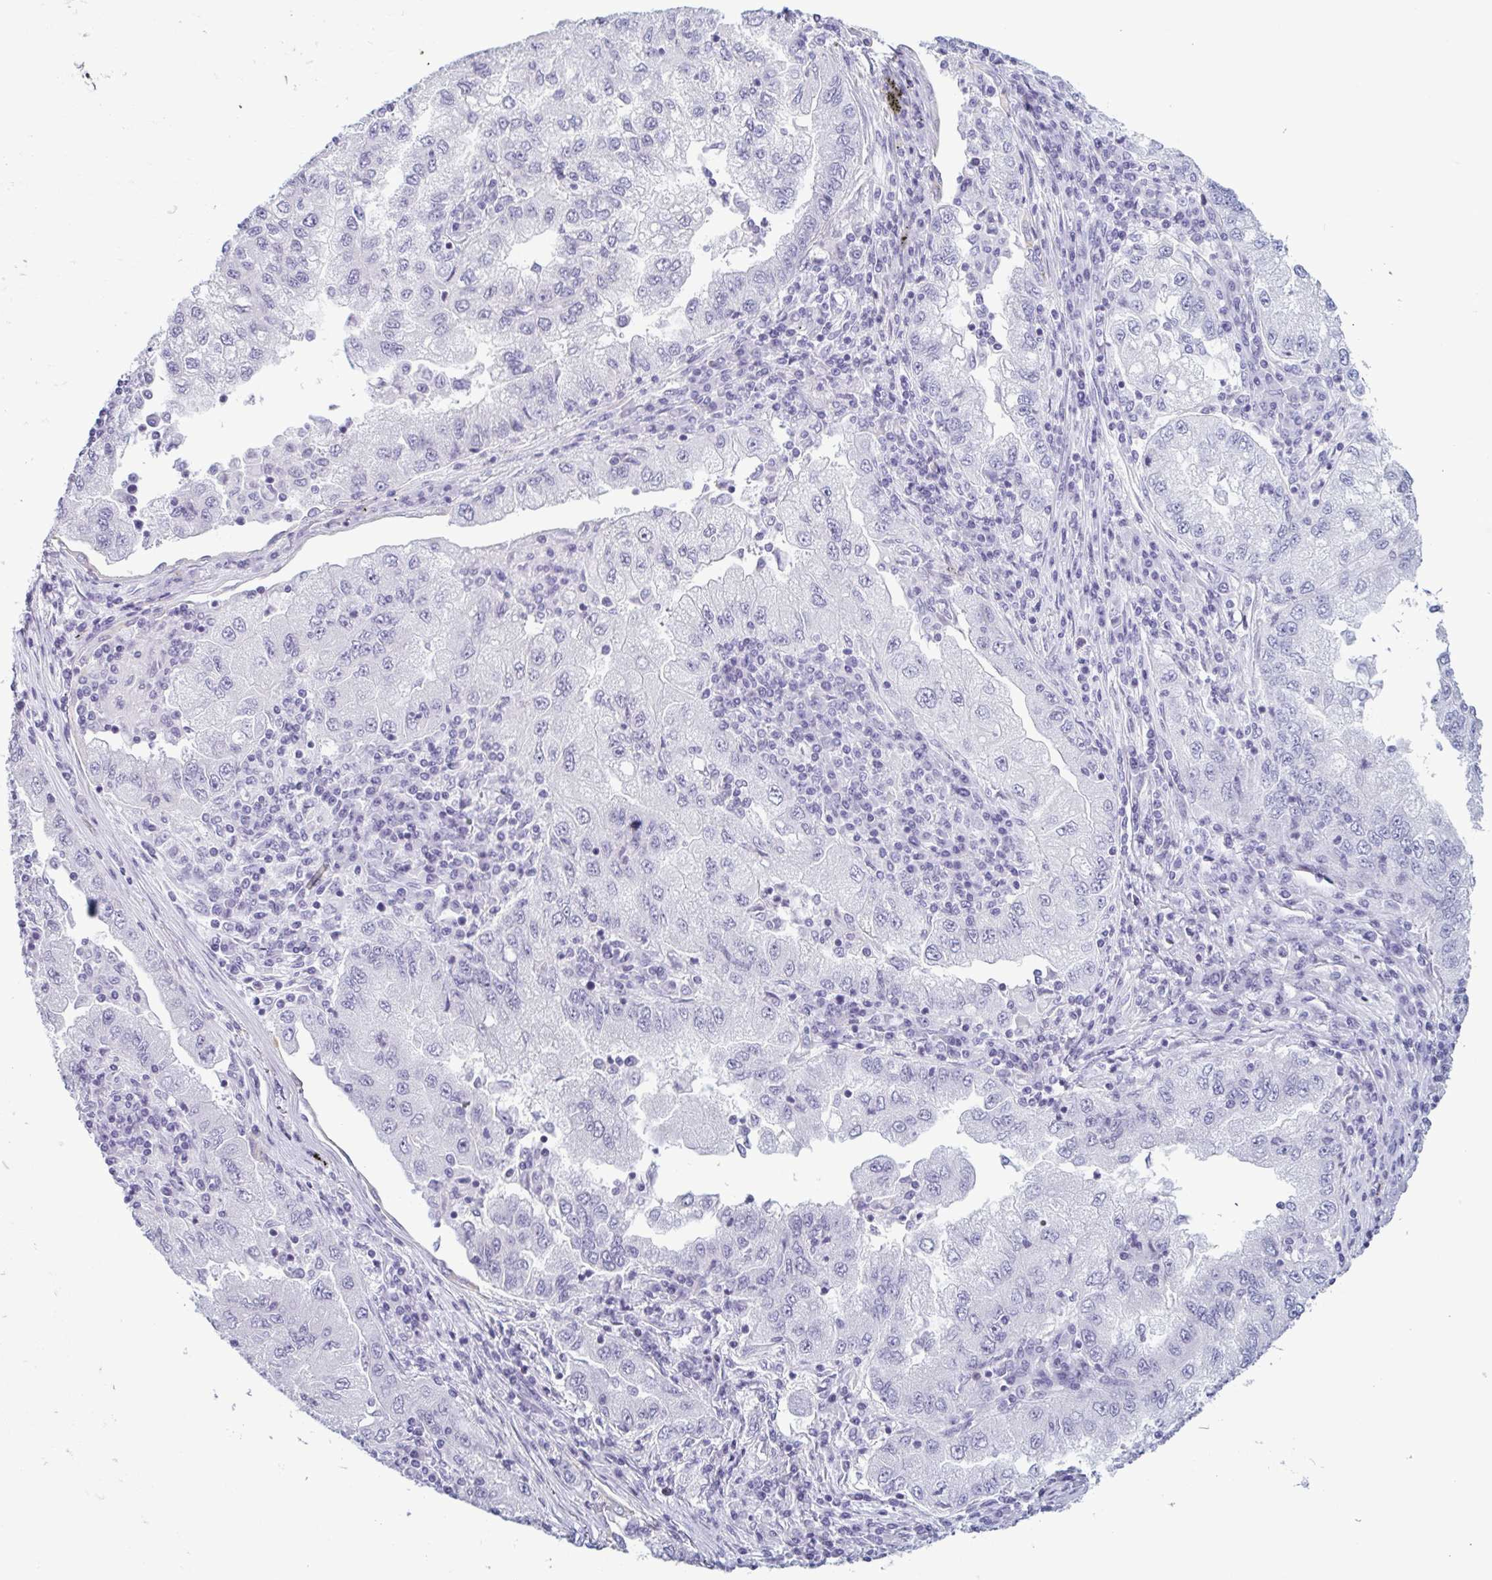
{"staining": {"intensity": "negative", "quantity": "none", "location": "none"}, "tissue": "lung cancer", "cell_type": "Tumor cells", "image_type": "cancer", "snomed": [{"axis": "morphology", "description": "Adenocarcinoma, NOS"}, {"axis": "morphology", "description": "Adenocarcinoma primary or metastatic"}, {"axis": "topography", "description": "Lung"}], "caption": "An image of lung cancer stained for a protein displays no brown staining in tumor cells.", "gene": "KRT10", "patient": {"sex": "male", "age": 74}}